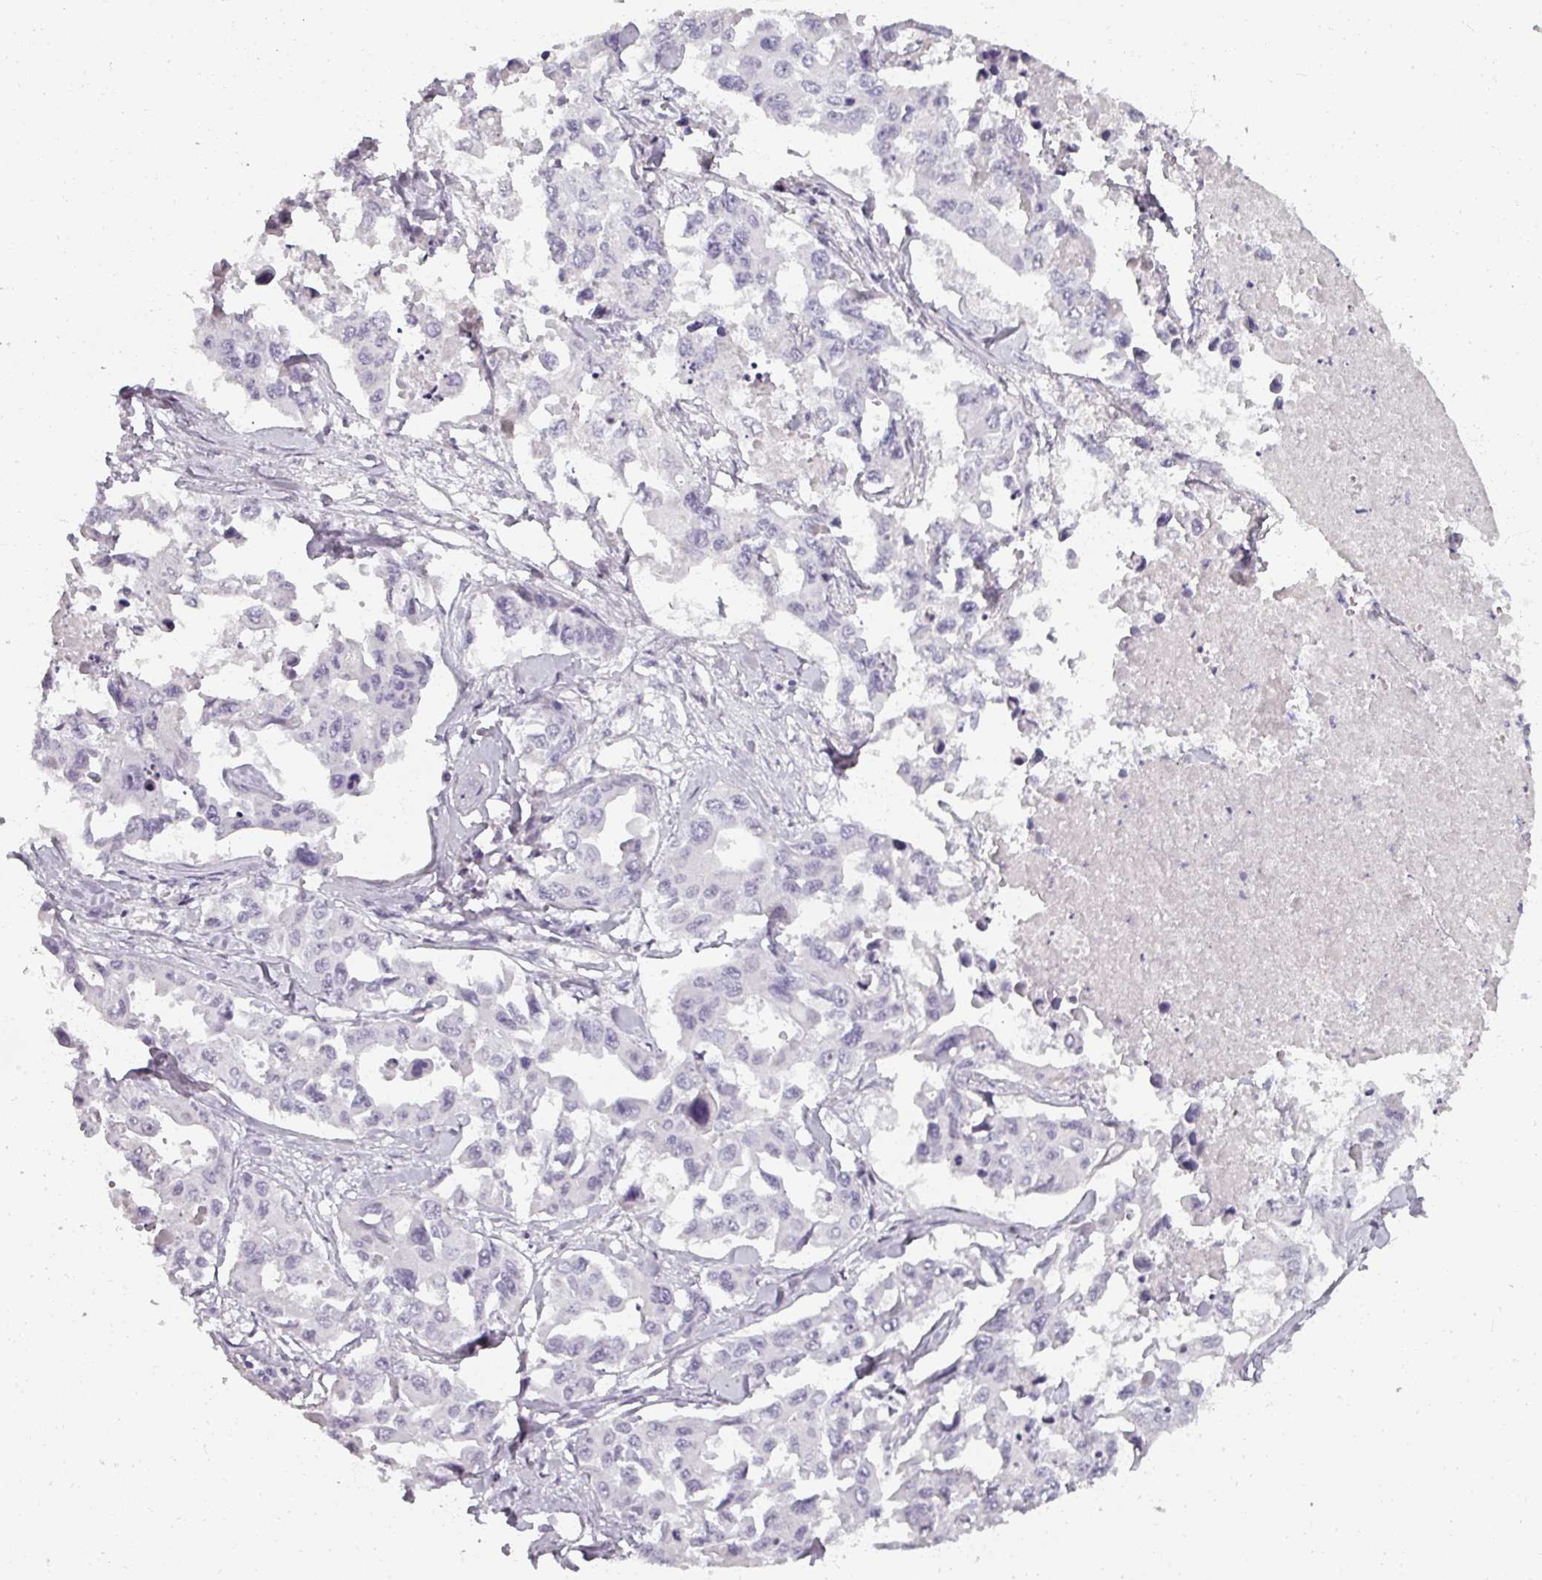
{"staining": {"intensity": "negative", "quantity": "none", "location": "none"}, "tissue": "lung cancer", "cell_type": "Tumor cells", "image_type": "cancer", "snomed": [{"axis": "morphology", "description": "Adenocarcinoma, NOS"}, {"axis": "topography", "description": "Lung"}], "caption": "The micrograph displays no significant positivity in tumor cells of adenocarcinoma (lung). (Stains: DAB IHC with hematoxylin counter stain, Microscopy: brightfield microscopy at high magnification).", "gene": "REG3G", "patient": {"sex": "male", "age": 64}}